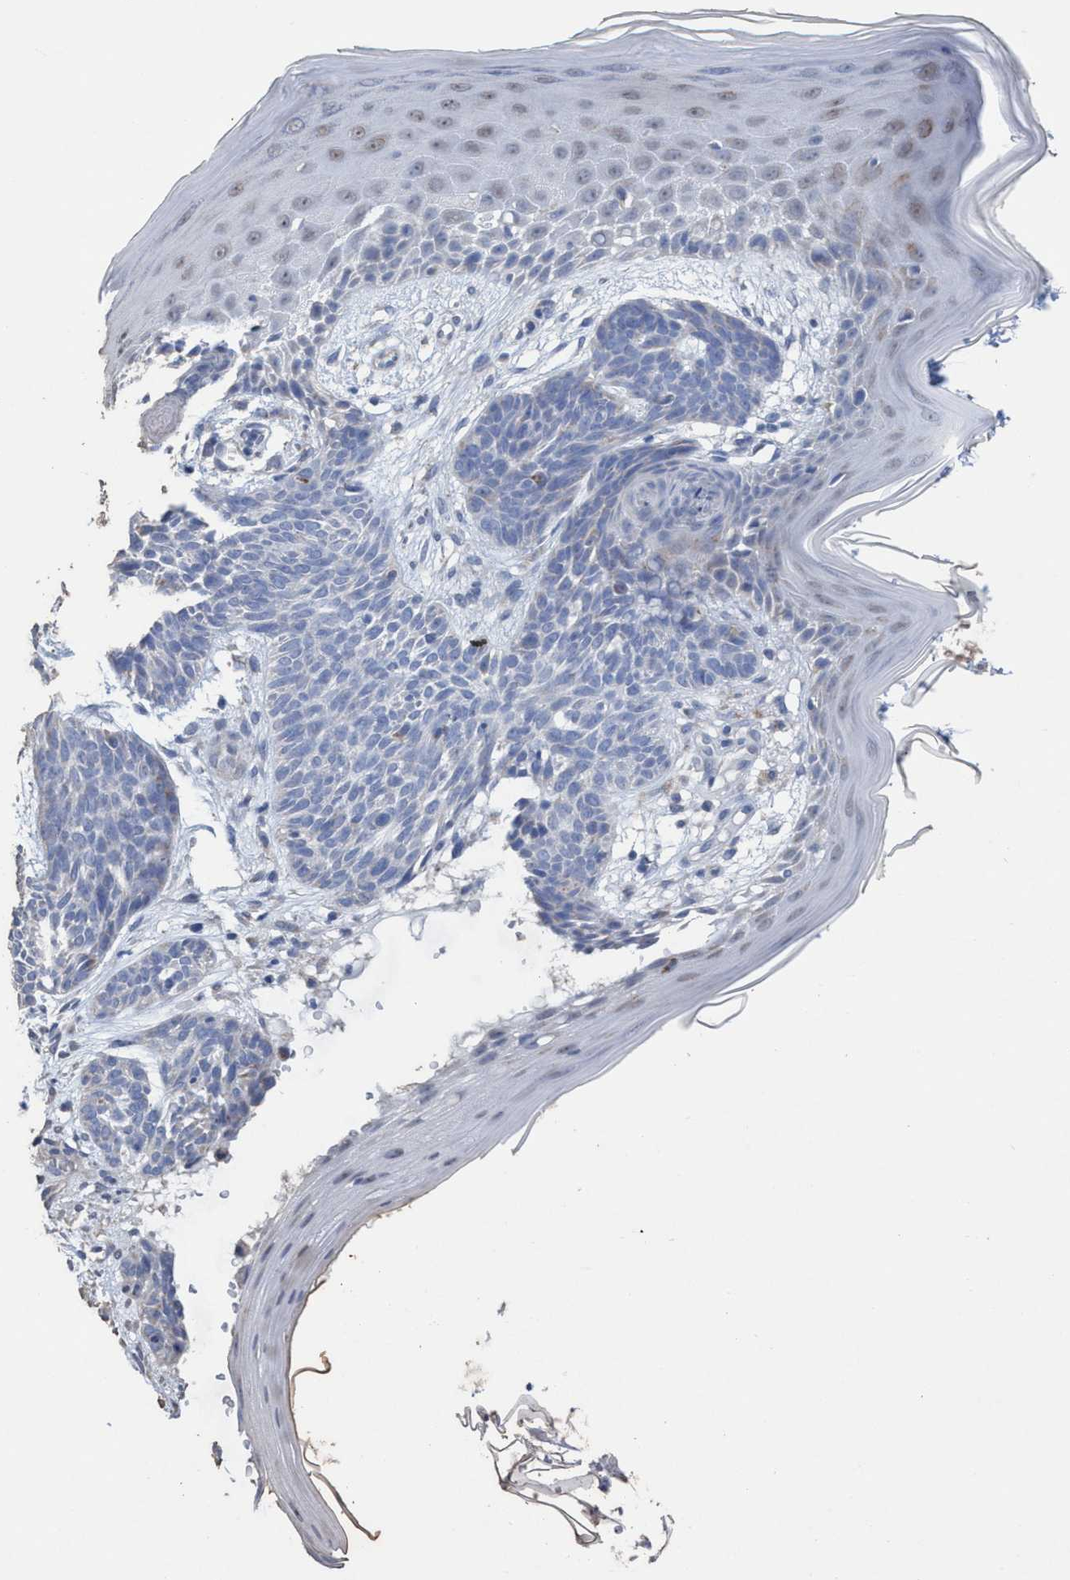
{"staining": {"intensity": "negative", "quantity": "none", "location": "none"}, "tissue": "skin cancer", "cell_type": "Tumor cells", "image_type": "cancer", "snomed": [{"axis": "morphology", "description": "Basal cell carcinoma"}, {"axis": "topography", "description": "Skin"}], "caption": "Basal cell carcinoma (skin) was stained to show a protein in brown. There is no significant positivity in tumor cells.", "gene": "RSAD1", "patient": {"sex": "female", "age": 59}}